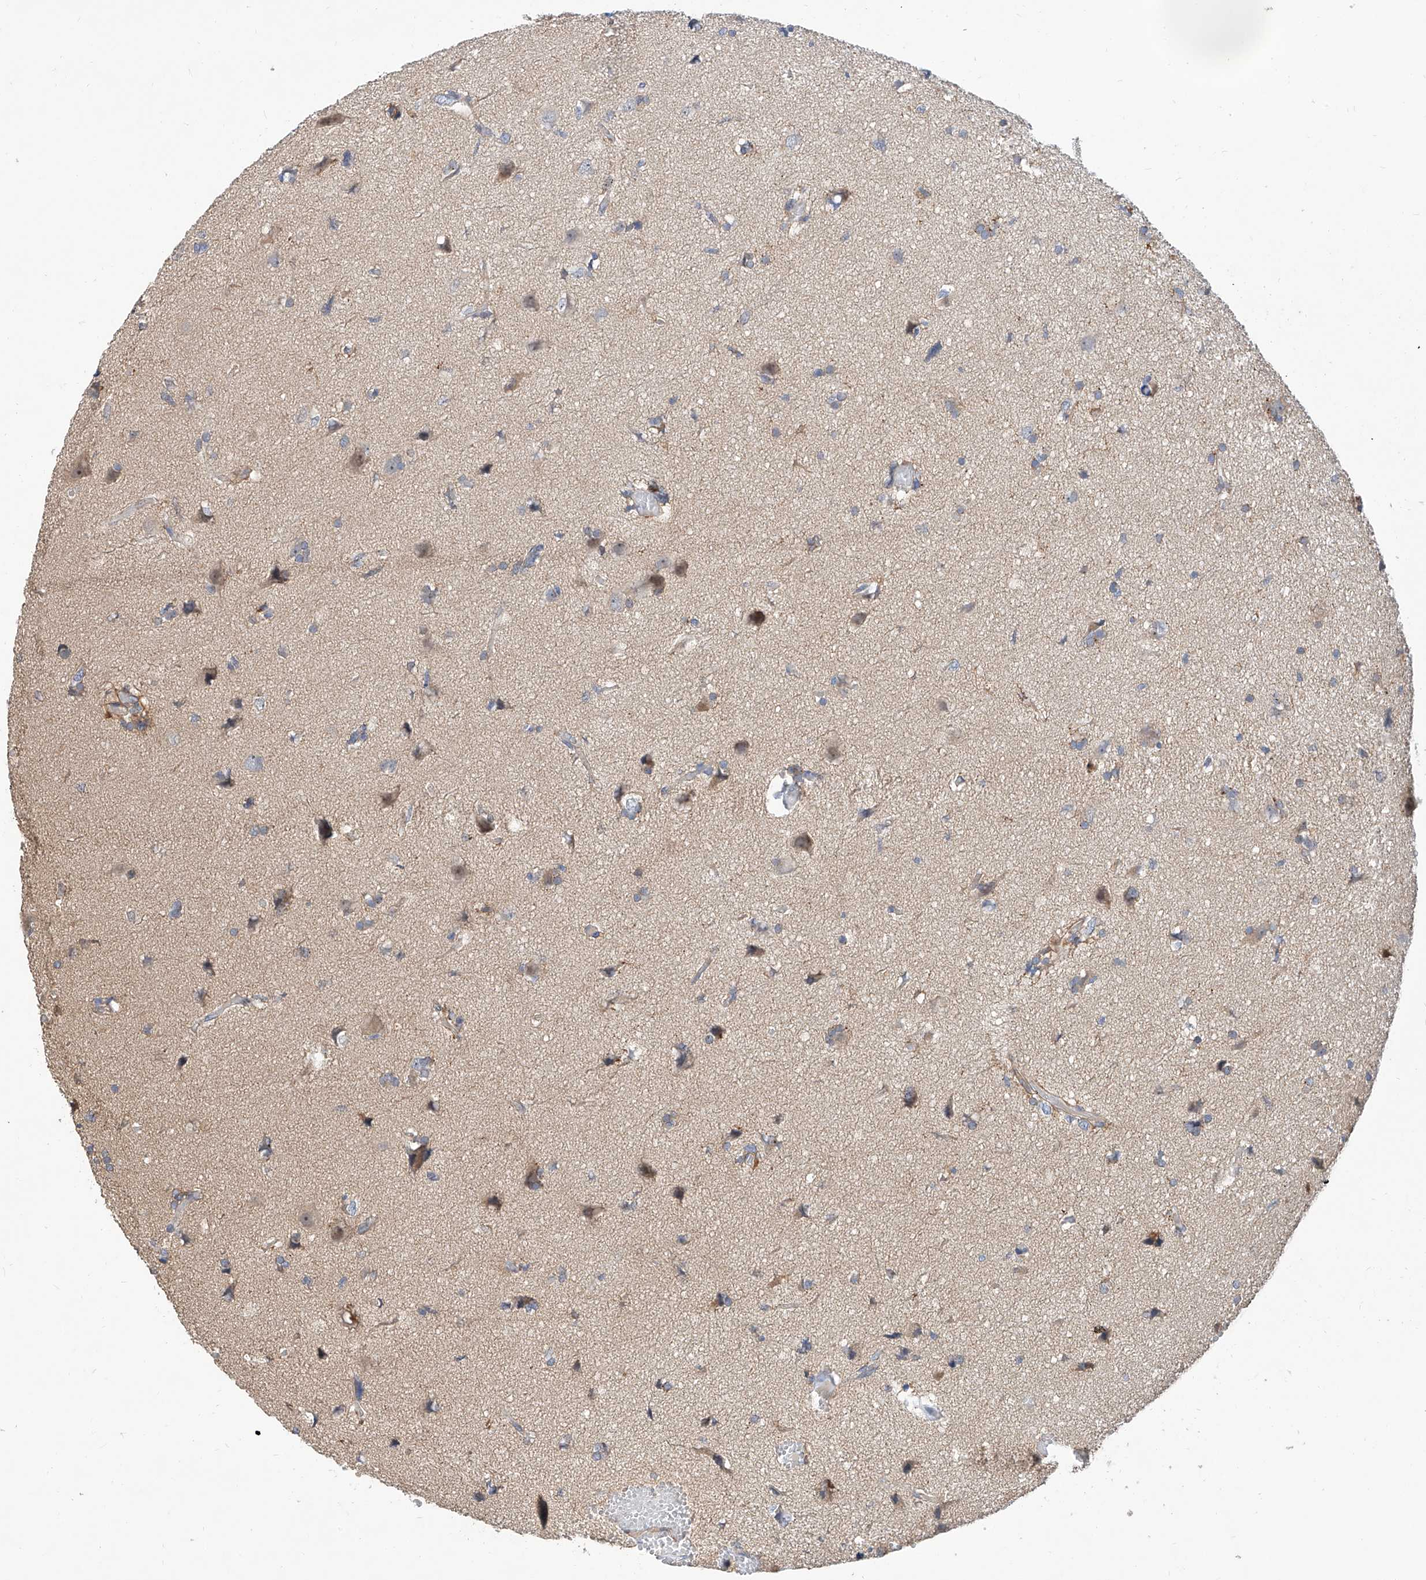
{"staining": {"intensity": "negative", "quantity": "none", "location": "none"}, "tissue": "glioma", "cell_type": "Tumor cells", "image_type": "cancer", "snomed": [{"axis": "morphology", "description": "Glioma, malignant, High grade"}, {"axis": "topography", "description": "Brain"}], "caption": "This is a histopathology image of immunohistochemistry (IHC) staining of glioma, which shows no expression in tumor cells.", "gene": "MAGEE2", "patient": {"sex": "female", "age": 59}}